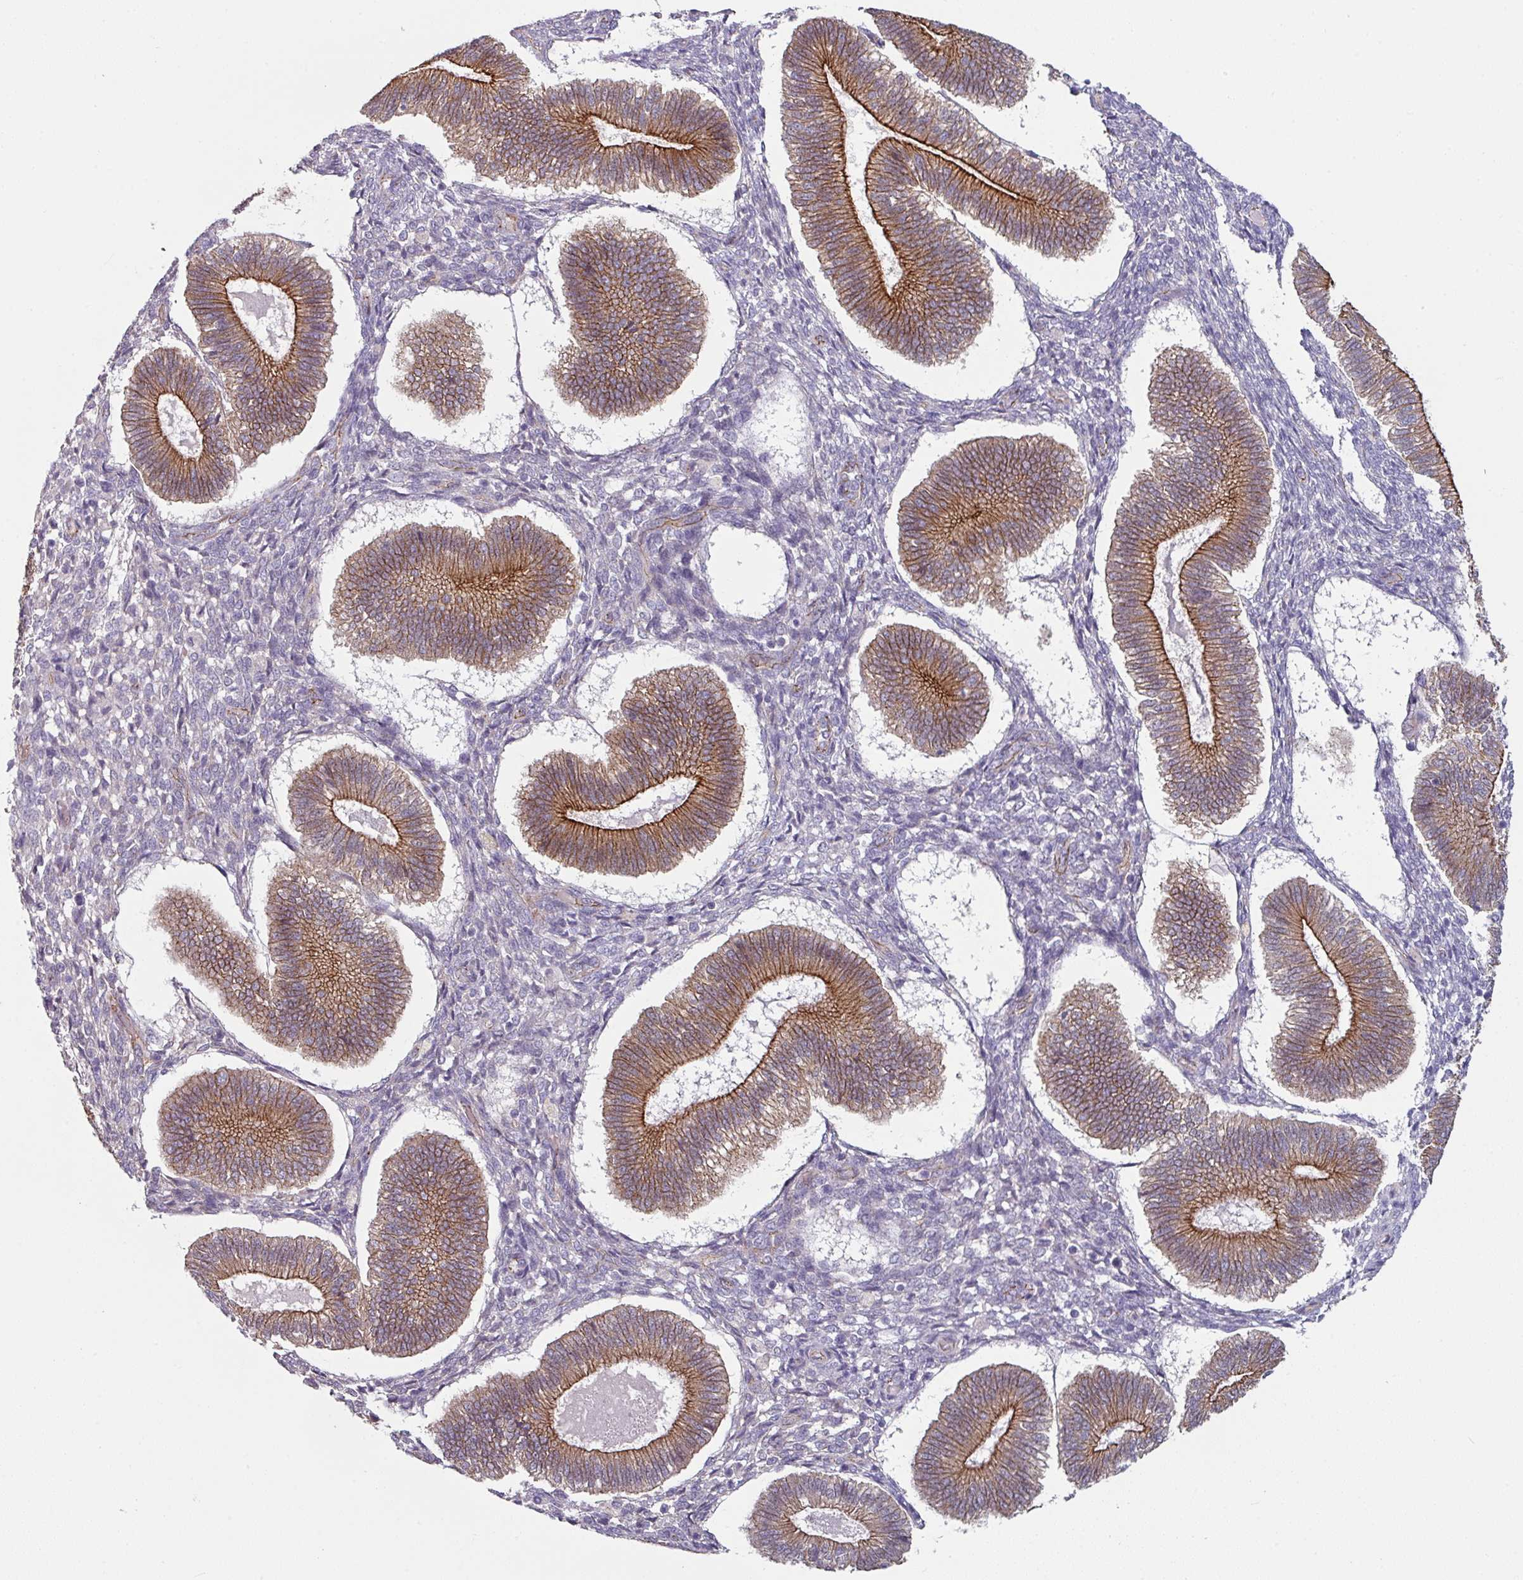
{"staining": {"intensity": "negative", "quantity": "none", "location": "none"}, "tissue": "endometrium", "cell_type": "Cells in endometrial stroma", "image_type": "normal", "snomed": [{"axis": "morphology", "description": "Normal tissue, NOS"}, {"axis": "topography", "description": "Endometrium"}], "caption": "A high-resolution image shows immunohistochemistry staining of unremarkable endometrium, which displays no significant staining in cells in endometrial stroma. The staining was performed using DAB (3,3'-diaminobenzidine) to visualize the protein expression in brown, while the nuclei were stained in blue with hematoxylin (Magnification: 20x).", "gene": "JUP", "patient": {"sex": "female", "age": 25}}